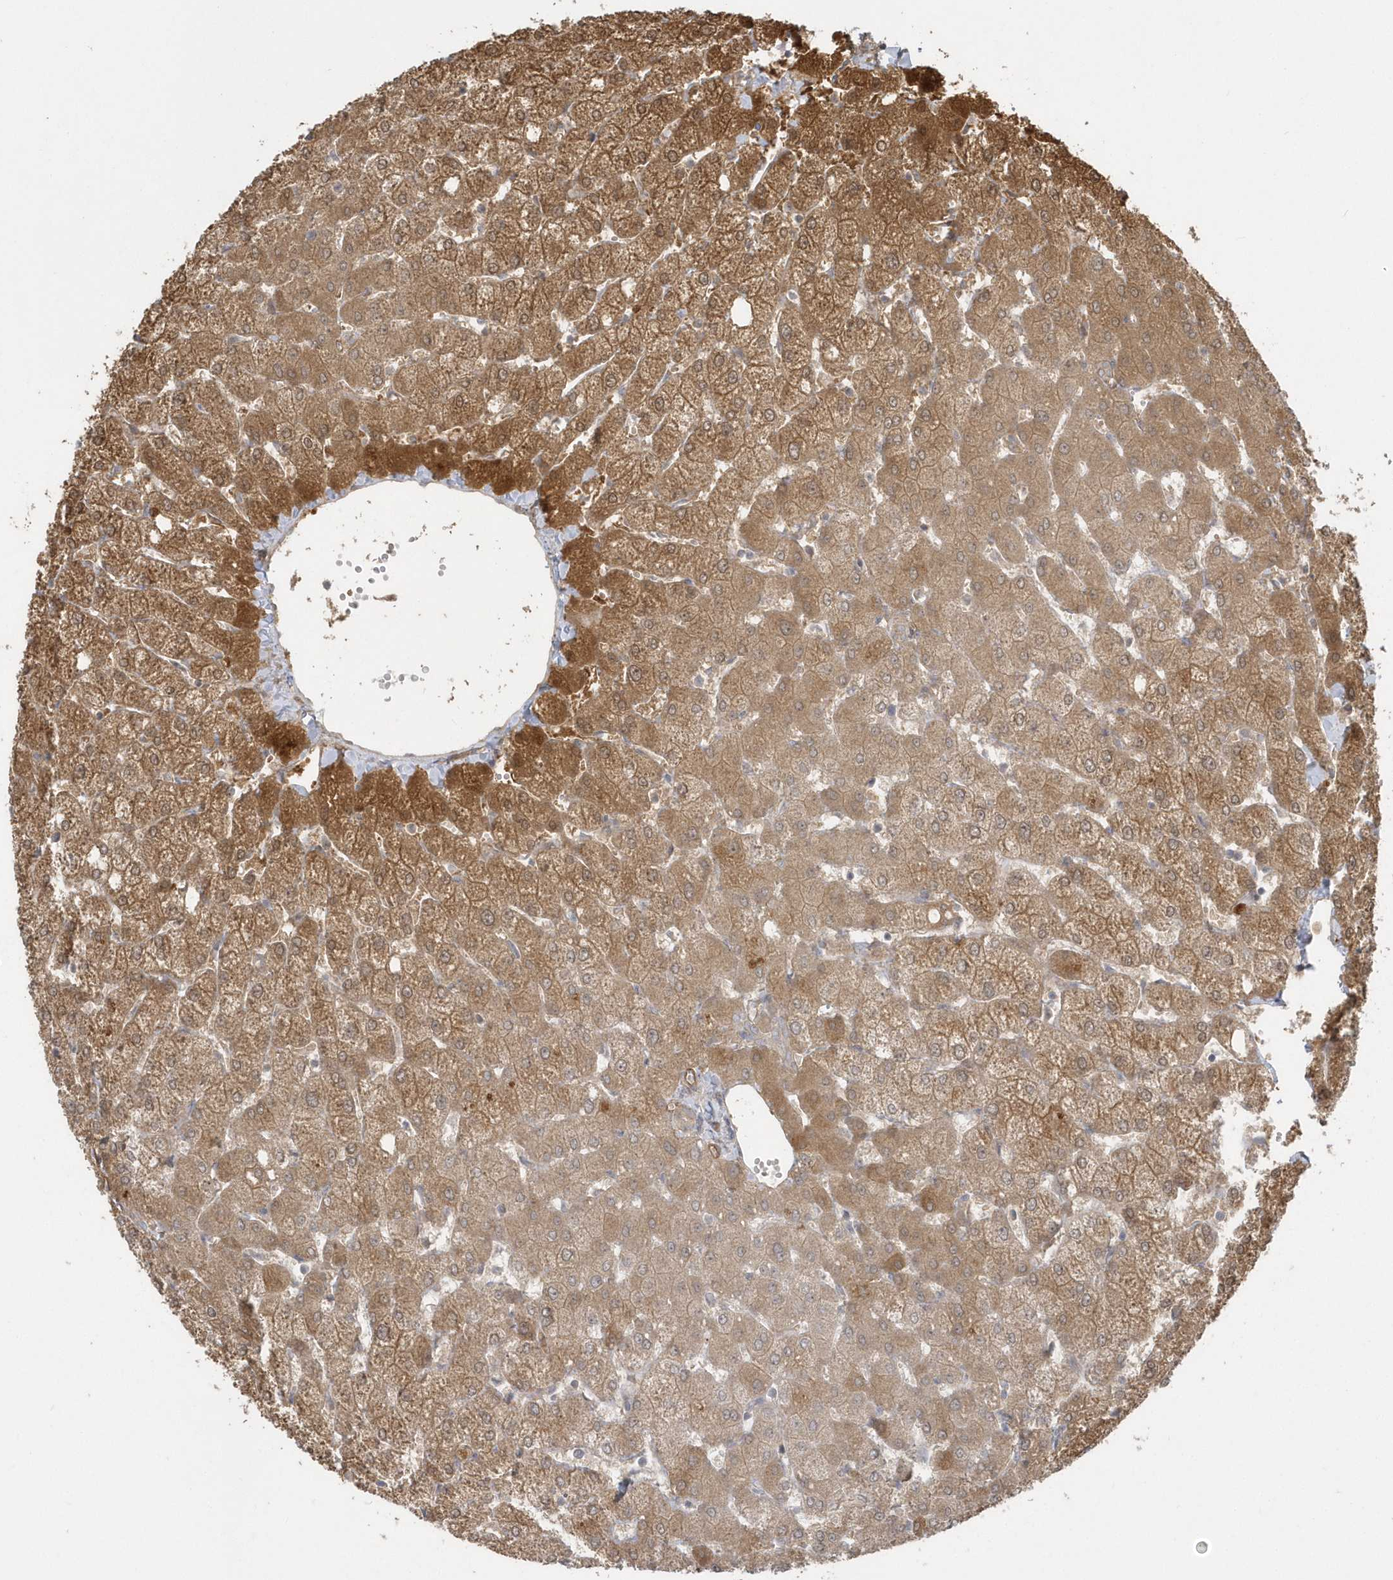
{"staining": {"intensity": "negative", "quantity": "none", "location": "none"}, "tissue": "liver", "cell_type": "Cholangiocytes", "image_type": "normal", "snomed": [{"axis": "morphology", "description": "Normal tissue, NOS"}, {"axis": "topography", "description": "Liver"}], "caption": "This histopathology image is of normal liver stained with immunohistochemistry (IHC) to label a protein in brown with the nuclei are counter-stained blue. There is no positivity in cholangiocytes.", "gene": "ACTR1A", "patient": {"sex": "female", "age": 54}}